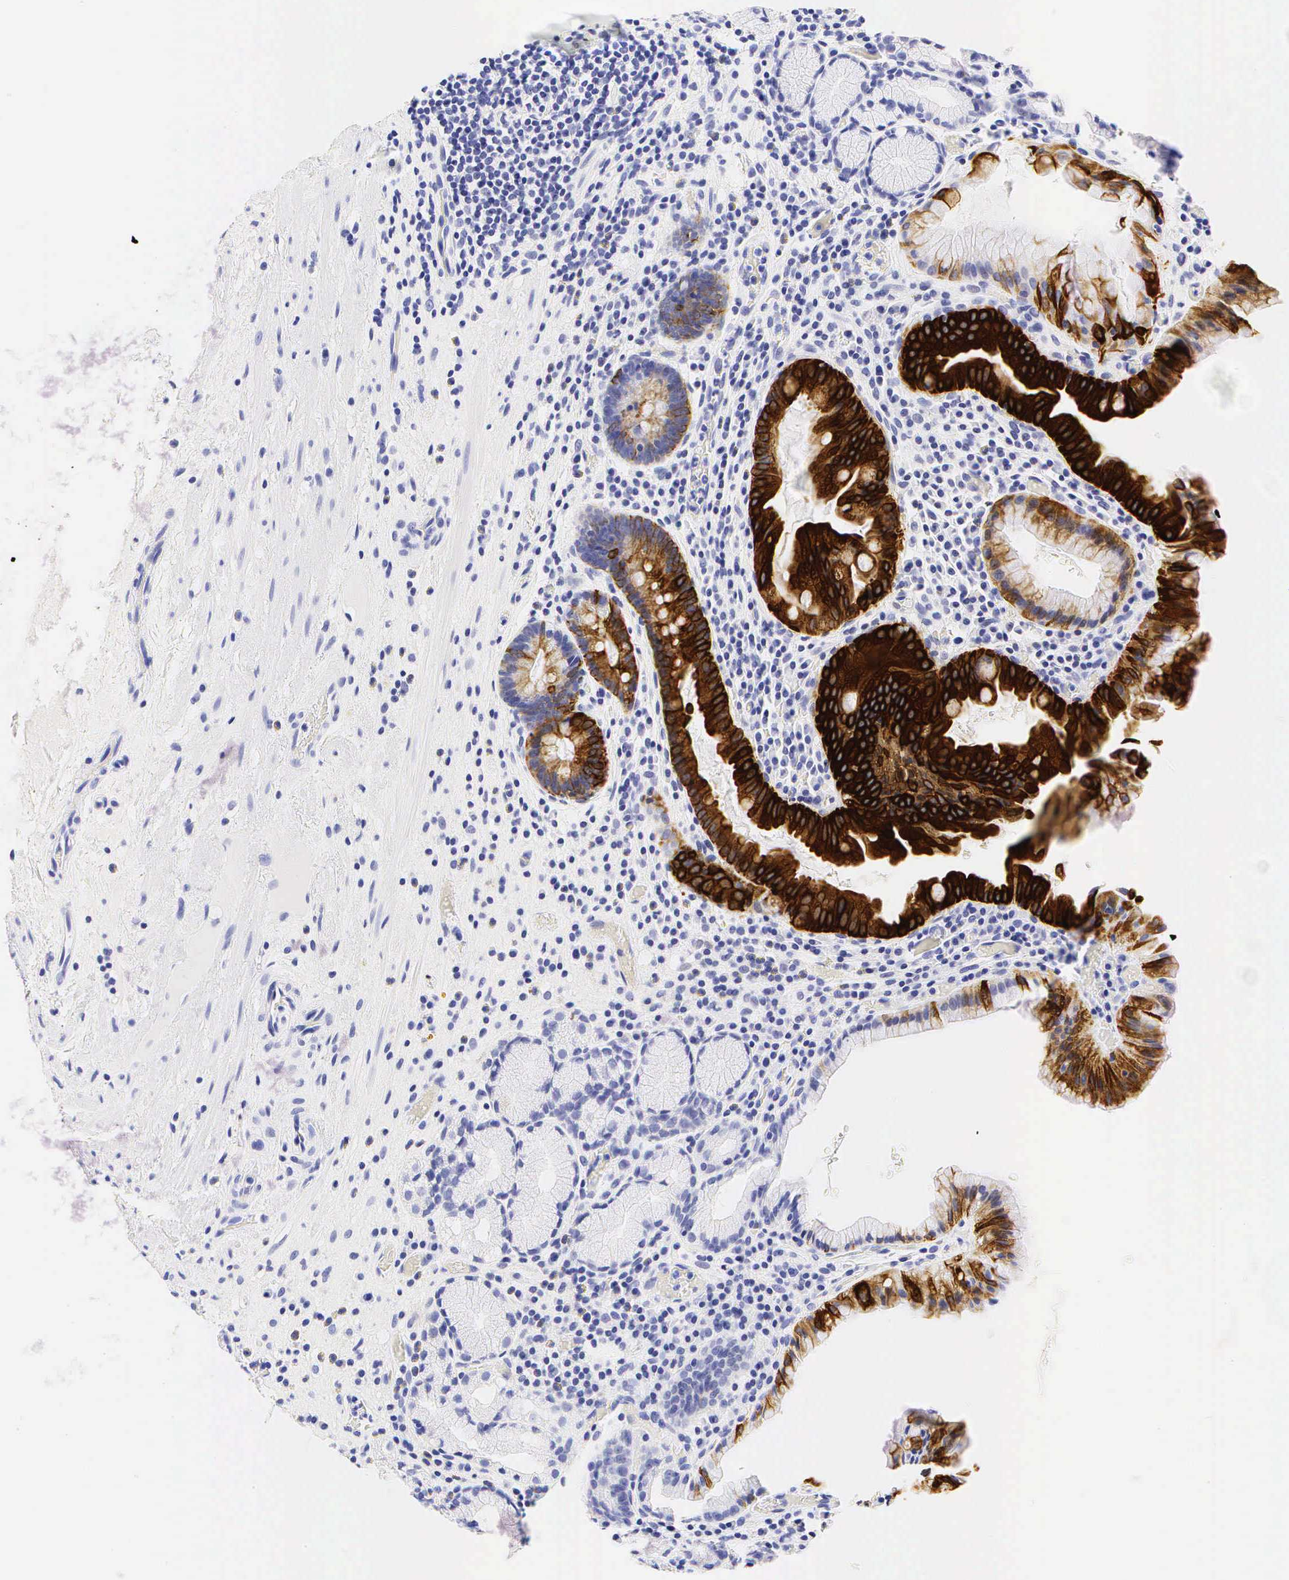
{"staining": {"intensity": "strong", "quantity": "25%-75%", "location": "cytoplasmic/membranous"}, "tissue": "stomach", "cell_type": "Glandular cells", "image_type": "normal", "snomed": [{"axis": "morphology", "description": "Normal tissue, NOS"}, {"axis": "topography", "description": "Stomach, lower"}, {"axis": "topography", "description": "Duodenum"}], "caption": "Brown immunohistochemical staining in unremarkable stomach reveals strong cytoplasmic/membranous staining in approximately 25%-75% of glandular cells. (DAB IHC, brown staining for protein, blue staining for nuclei).", "gene": "KRT20", "patient": {"sex": "male", "age": 84}}